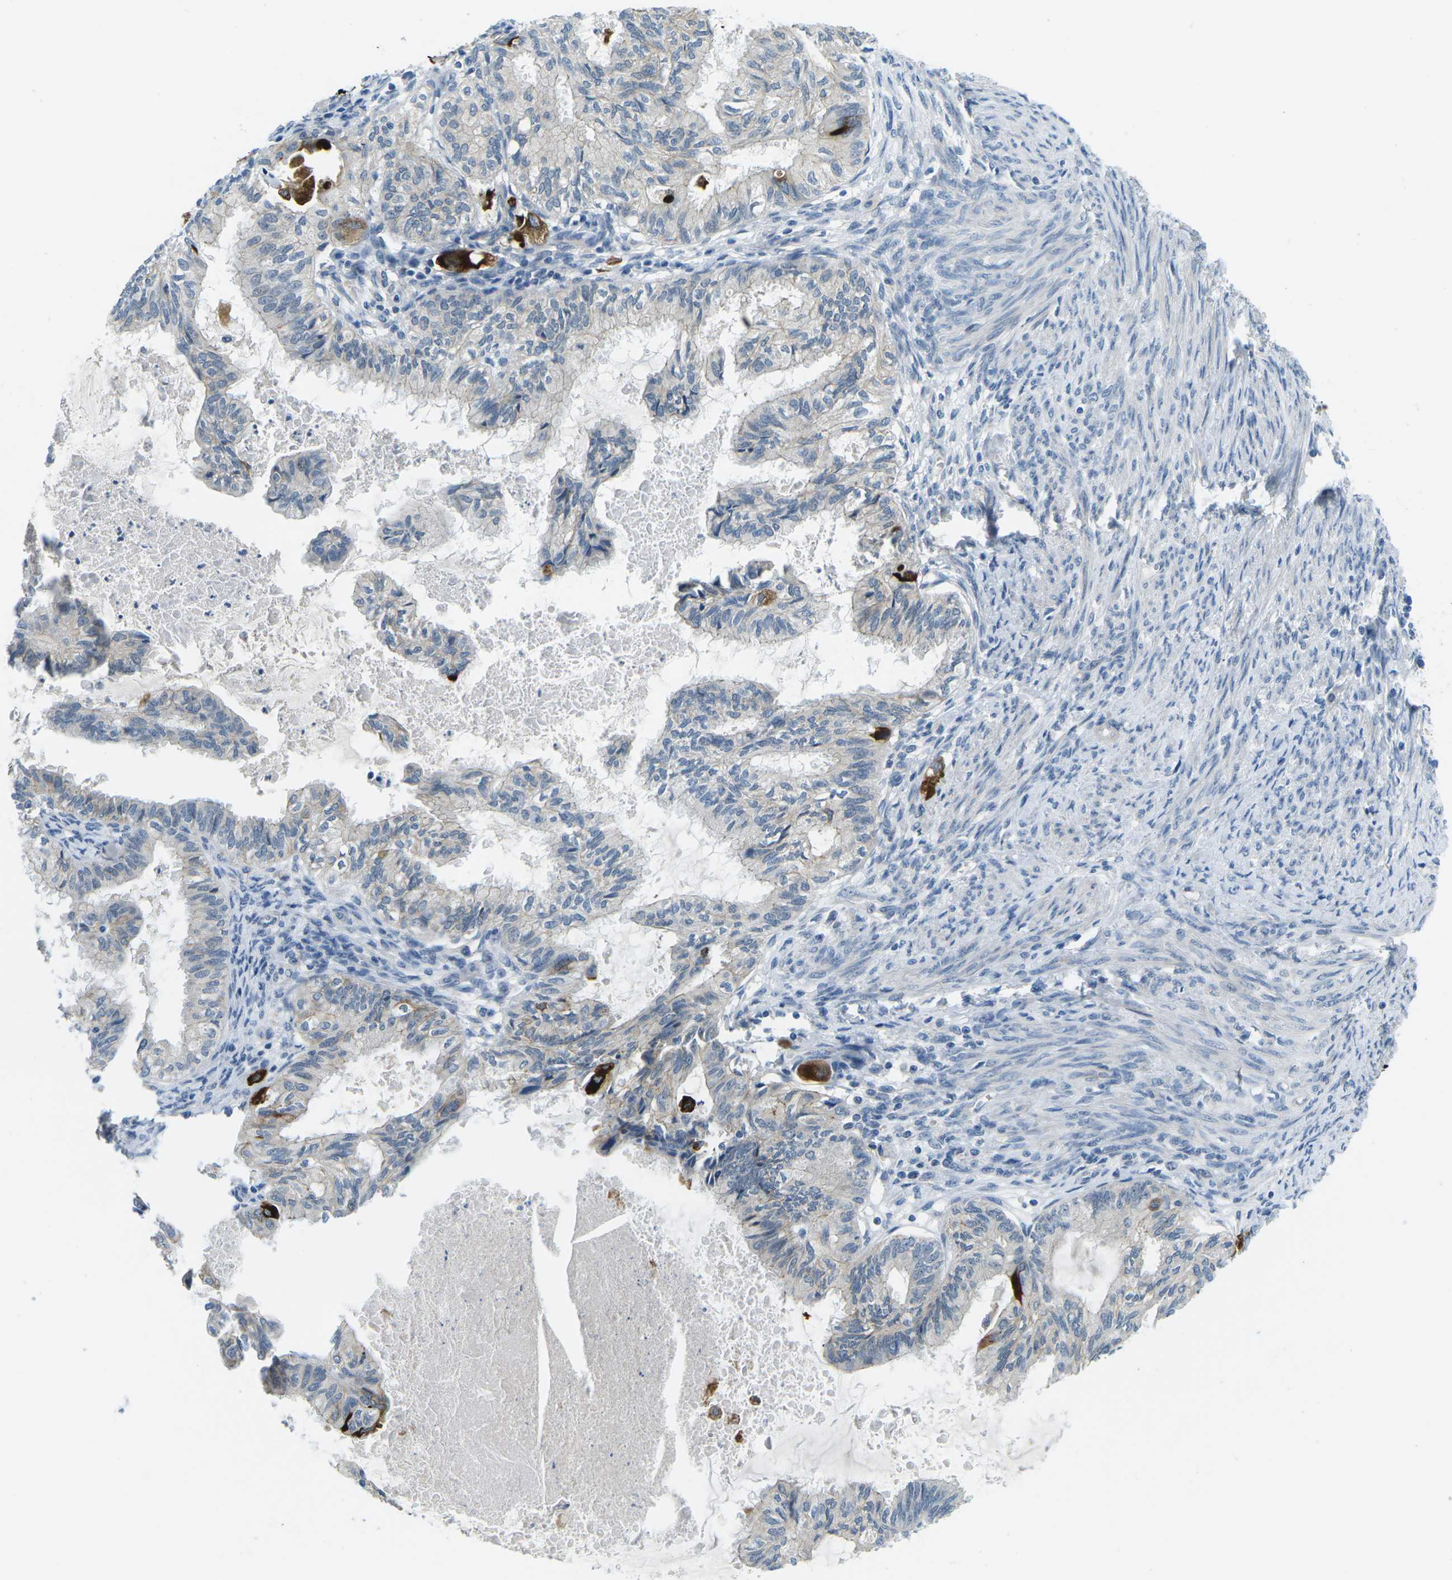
{"staining": {"intensity": "negative", "quantity": "none", "location": "none"}, "tissue": "cervical cancer", "cell_type": "Tumor cells", "image_type": "cancer", "snomed": [{"axis": "morphology", "description": "Normal tissue, NOS"}, {"axis": "morphology", "description": "Adenocarcinoma, NOS"}, {"axis": "topography", "description": "Cervix"}, {"axis": "topography", "description": "Endometrium"}], "caption": "Micrograph shows no protein staining in tumor cells of cervical cancer tissue.", "gene": "CTNND1", "patient": {"sex": "female", "age": 86}}